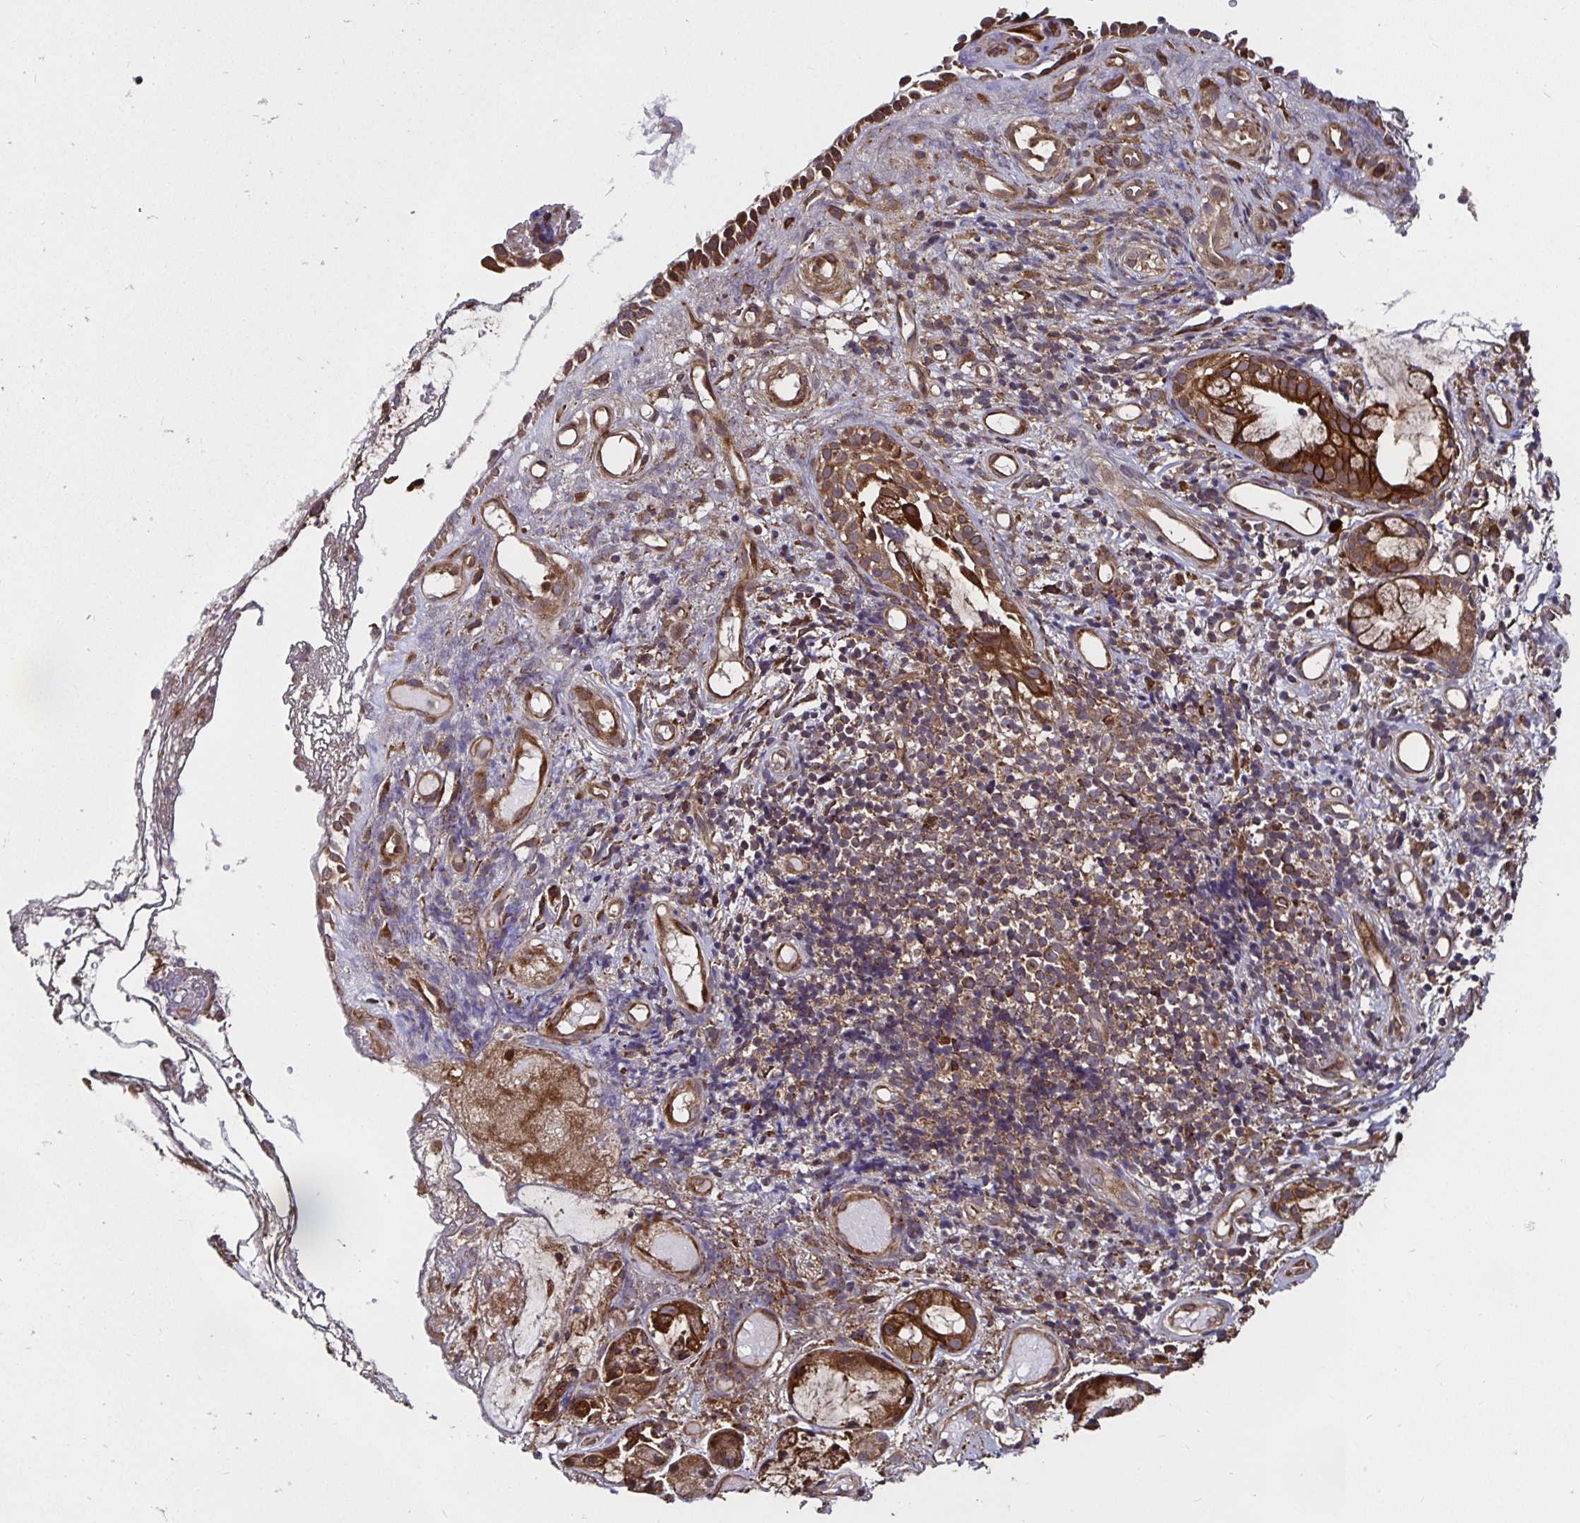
{"staining": {"intensity": "strong", "quantity": ">75%", "location": "cytoplasmic/membranous"}, "tissue": "nasopharynx", "cell_type": "Respiratory epithelial cells", "image_type": "normal", "snomed": [{"axis": "morphology", "description": "Normal tissue, NOS"}, {"axis": "morphology", "description": "Inflammation, NOS"}, {"axis": "topography", "description": "Nasopharynx"}], "caption": "Brown immunohistochemical staining in unremarkable nasopharynx reveals strong cytoplasmic/membranous staining in about >75% of respiratory epithelial cells.", "gene": "MLST8", "patient": {"sex": "male", "age": 54}}